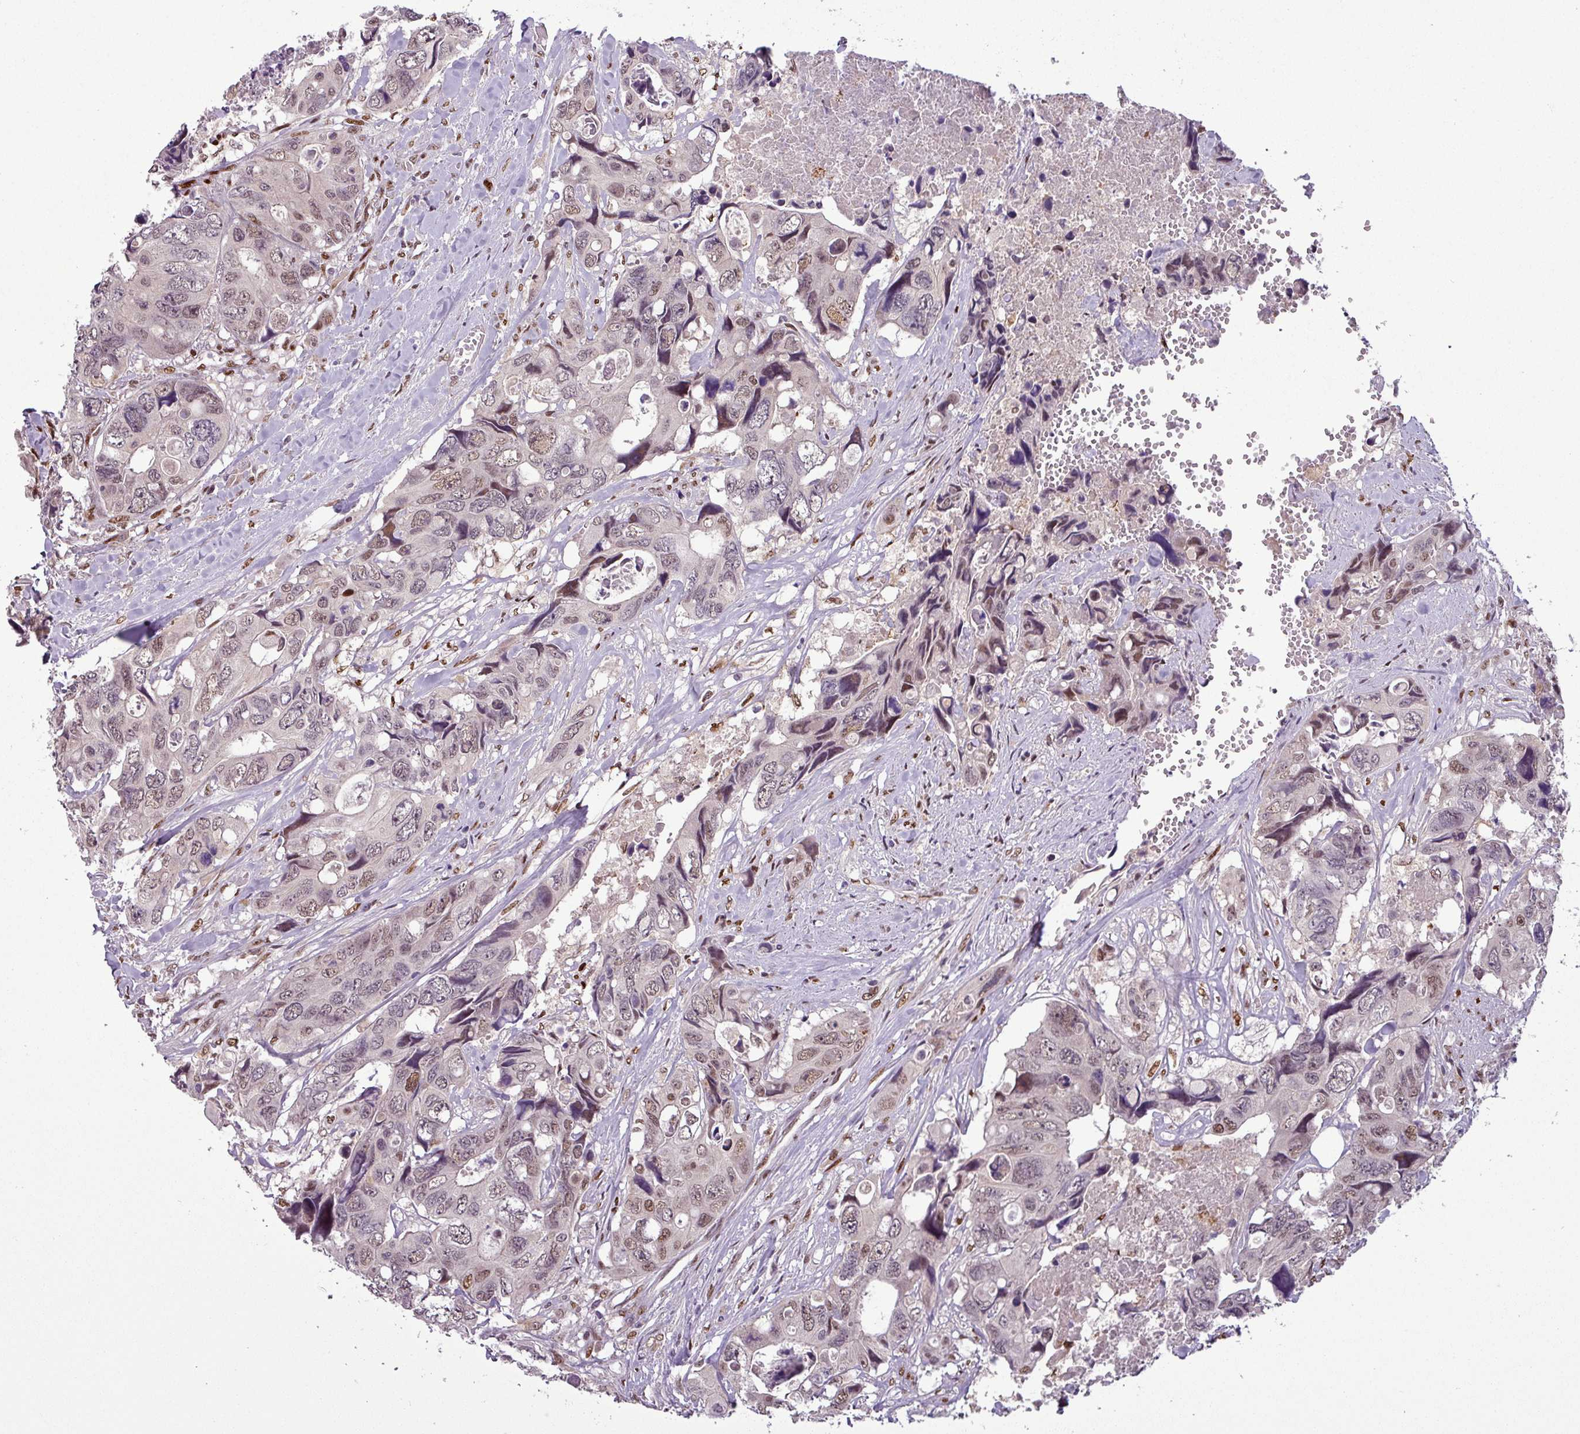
{"staining": {"intensity": "weak", "quantity": ">75%", "location": "nuclear"}, "tissue": "colorectal cancer", "cell_type": "Tumor cells", "image_type": "cancer", "snomed": [{"axis": "morphology", "description": "Adenocarcinoma, NOS"}, {"axis": "topography", "description": "Rectum"}], "caption": "Brown immunohistochemical staining in adenocarcinoma (colorectal) reveals weak nuclear expression in about >75% of tumor cells.", "gene": "IRF2BPL", "patient": {"sex": "male", "age": 57}}